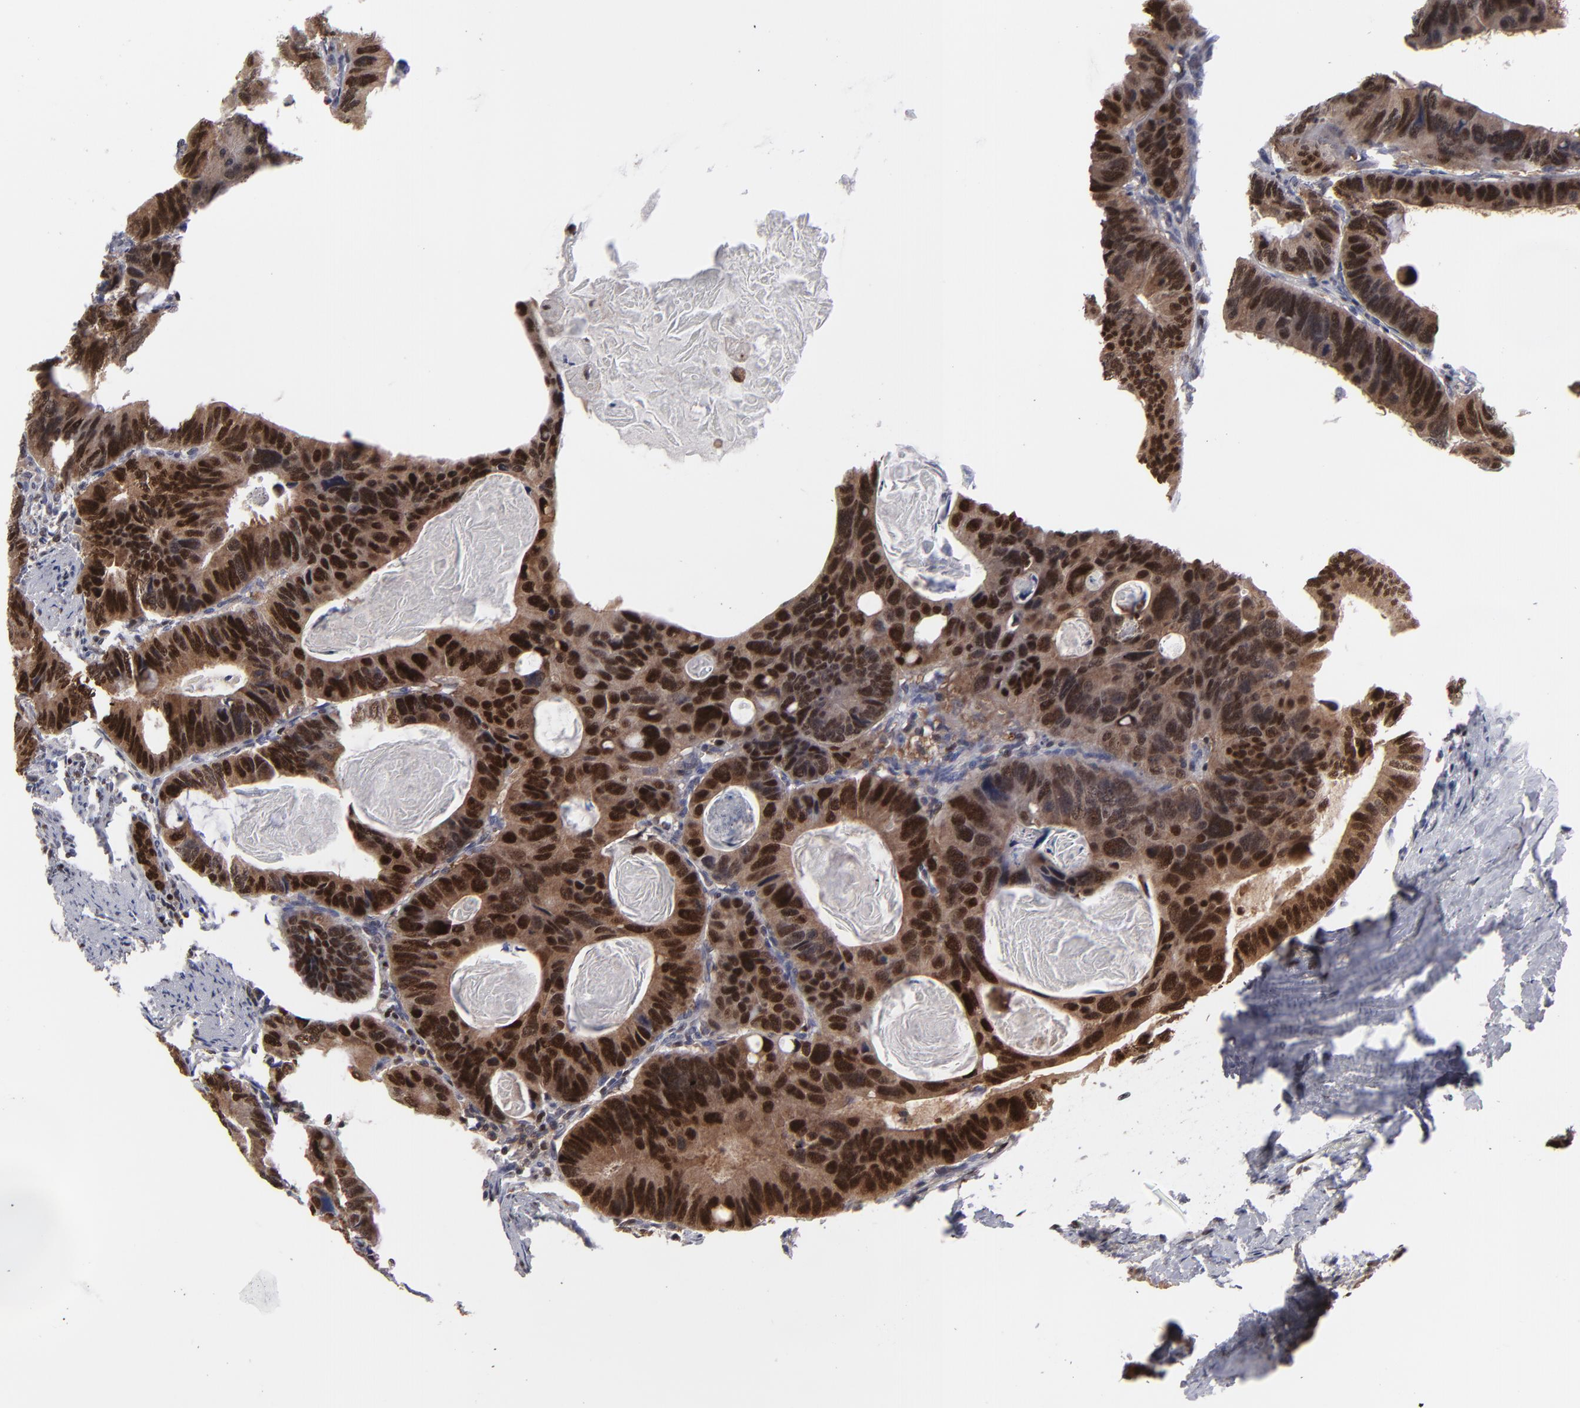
{"staining": {"intensity": "strong", "quantity": ">75%", "location": "cytoplasmic/membranous,nuclear"}, "tissue": "colorectal cancer", "cell_type": "Tumor cells", "image_type": "cancer", "snomed": [{"axis": "morphology", "description": "Adenocarcinoma, NOS"}, {"axis": "topography", "description": "Colon"}], "caption": "Human colorectal cancer stained with a protein marker displays strong staining in tumor cells.", "gene": "GSR", "patient": {"sex": "female", "age": 55}}